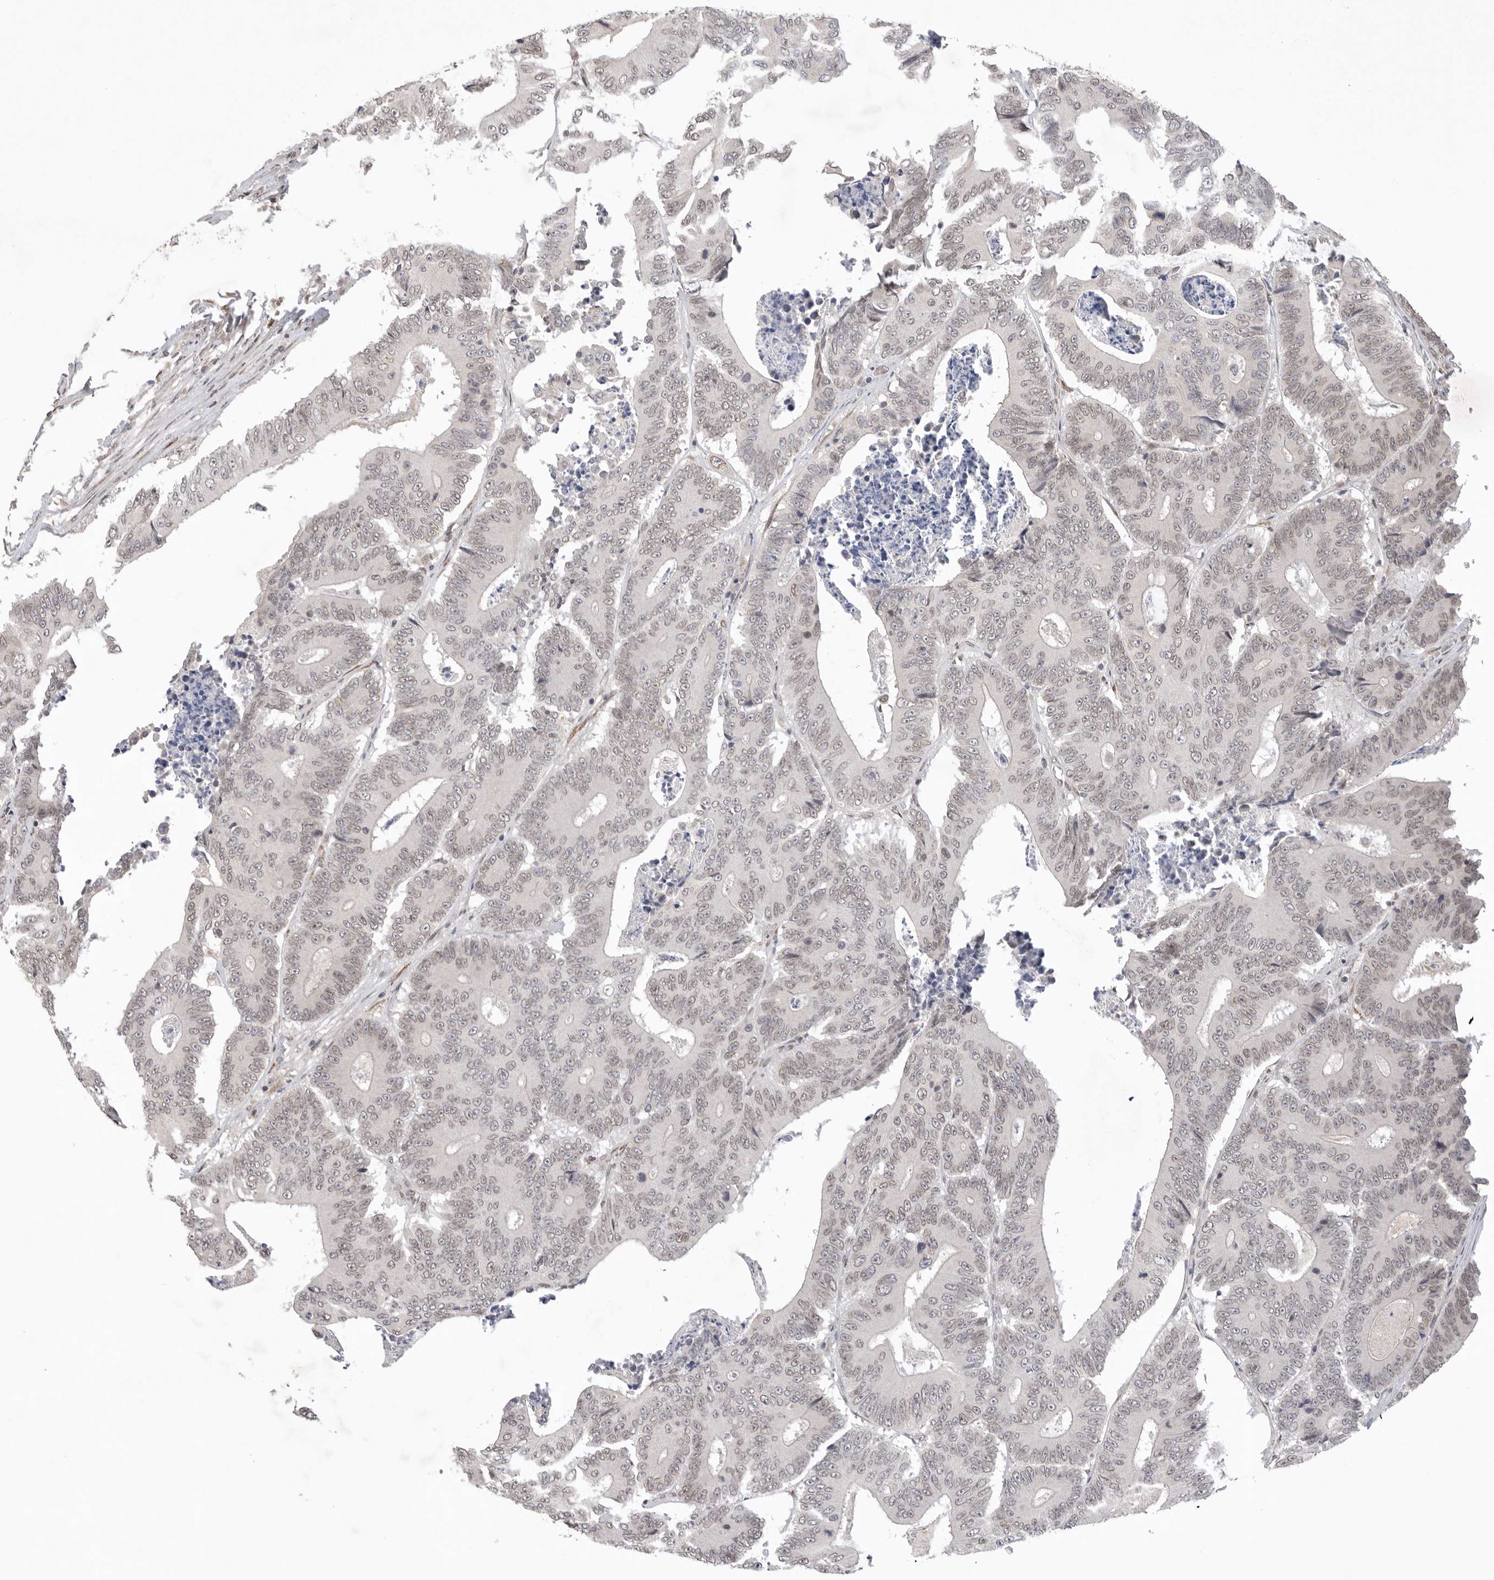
{"staining": {"intensity": "weak", "quantity": "<25%", "location": "nuclear"}, "tissue": "colorectal cancer", "cell_type": "Tumor cells", "image_type": "cancer", "snomed": [{"axis": "morphology", "description": "Adenocarcinoma, NOS"}, {"axis": "topography", "description": "Colon"}], "caption": "Immunohistochemistry histopathology image of neoplastic tissue: adenocarcinoma (colorectal) stained with DAB demonstrates no significant protein expression in tumor cells.", "gene": "LEMD3", "patient": {"sex": "male", "age": 83}}